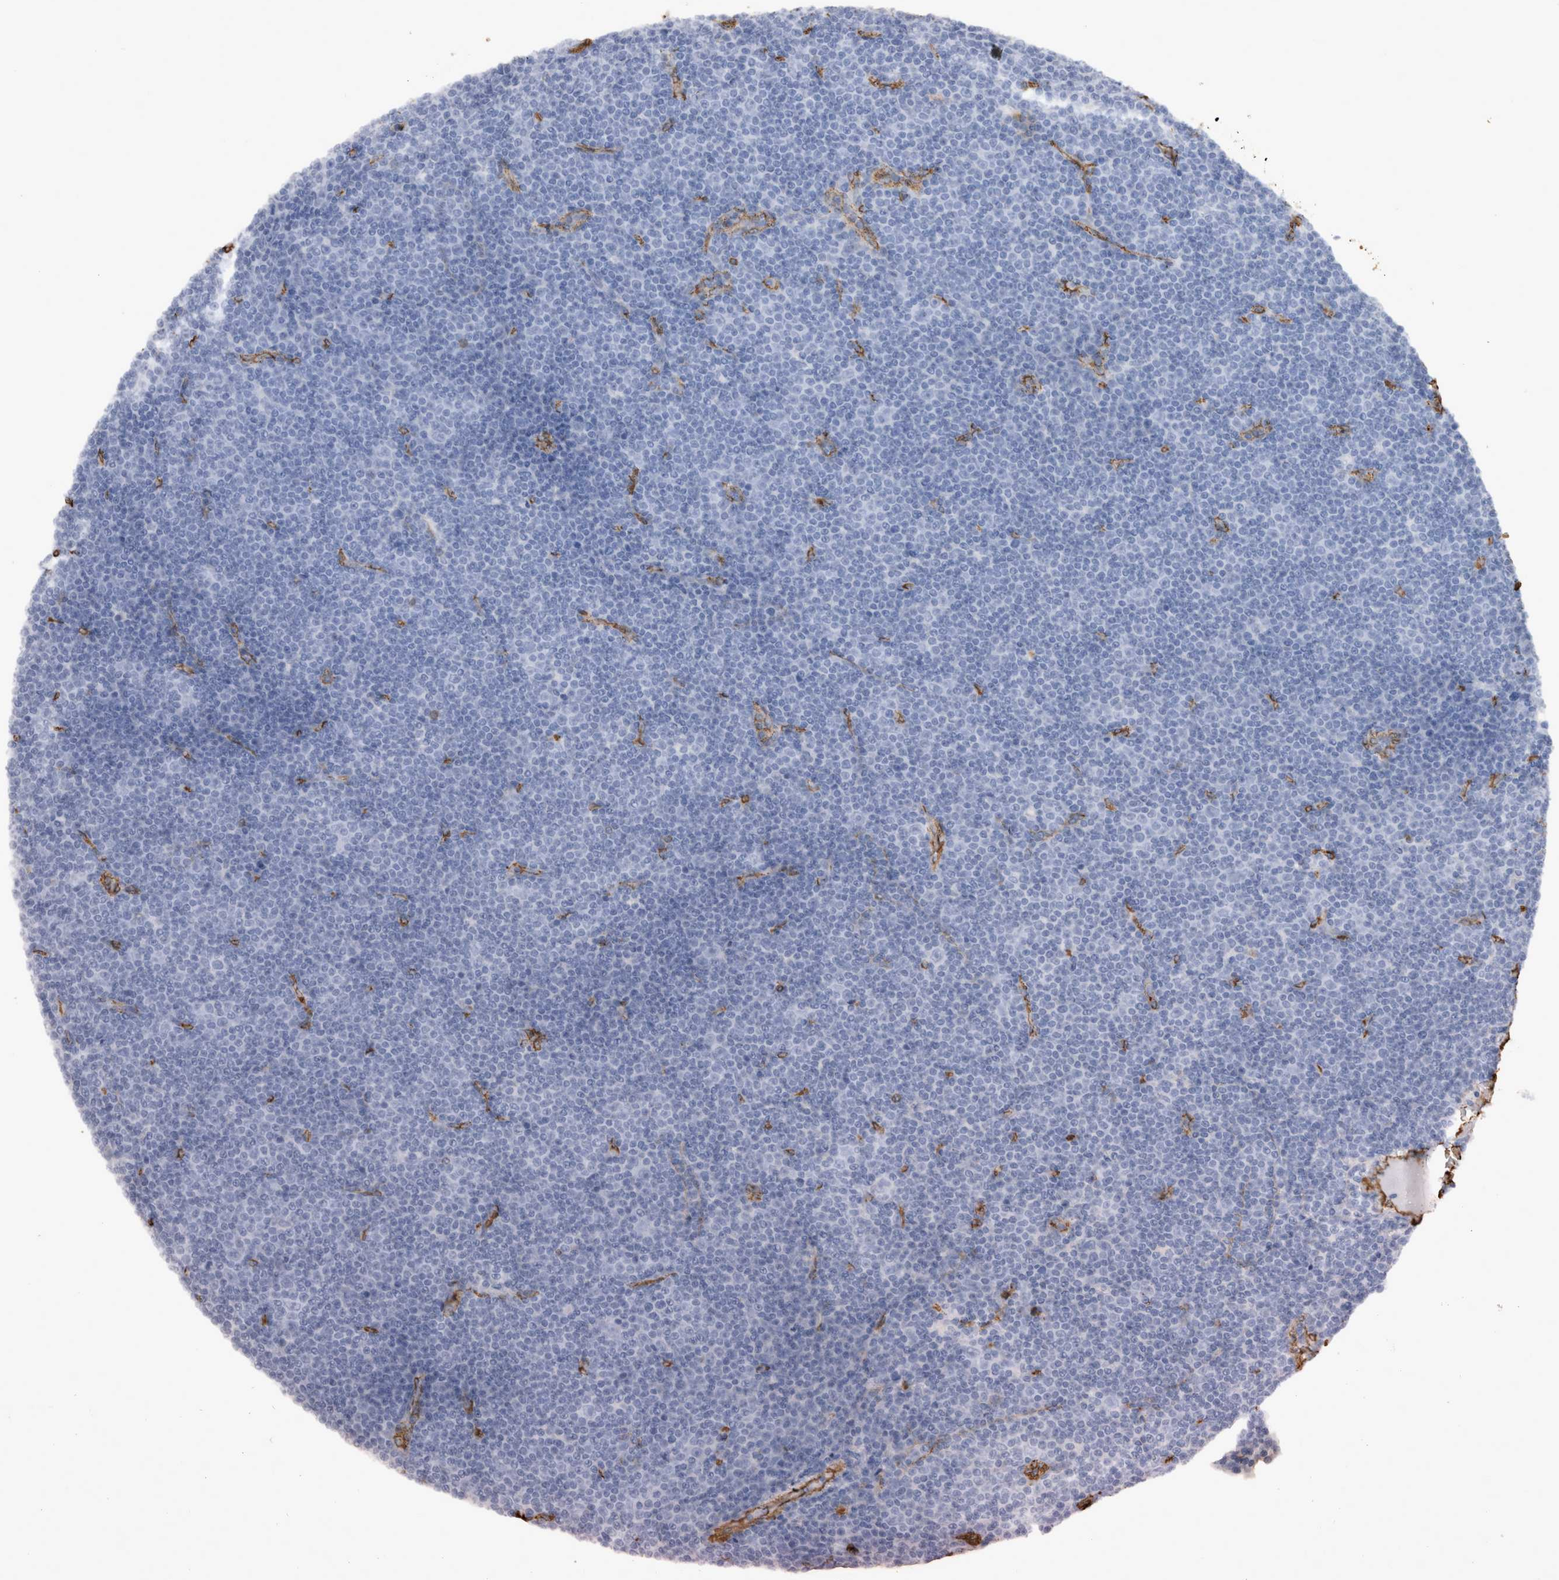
{"staining": {"intensity": "negative", "quantity": "none", "location": "none"}, "tissue": "lymphoma", "cell_type": "Tumor cells", "image_type": "cancer", "snomed": [{"axis": "morphology", "description": "Malignant lymphoma, non-Hodgkin's type, Low grade"}, {"axis": "topography", "description": "Lymph node"}], "caption": "A photomicrograph of human low-grade malignant lymphoma, non-Hodgkin's type is negative for staining in tumor cells.", "gene": "IL17RC", "patient": {"sex": "female", "age": 67}}